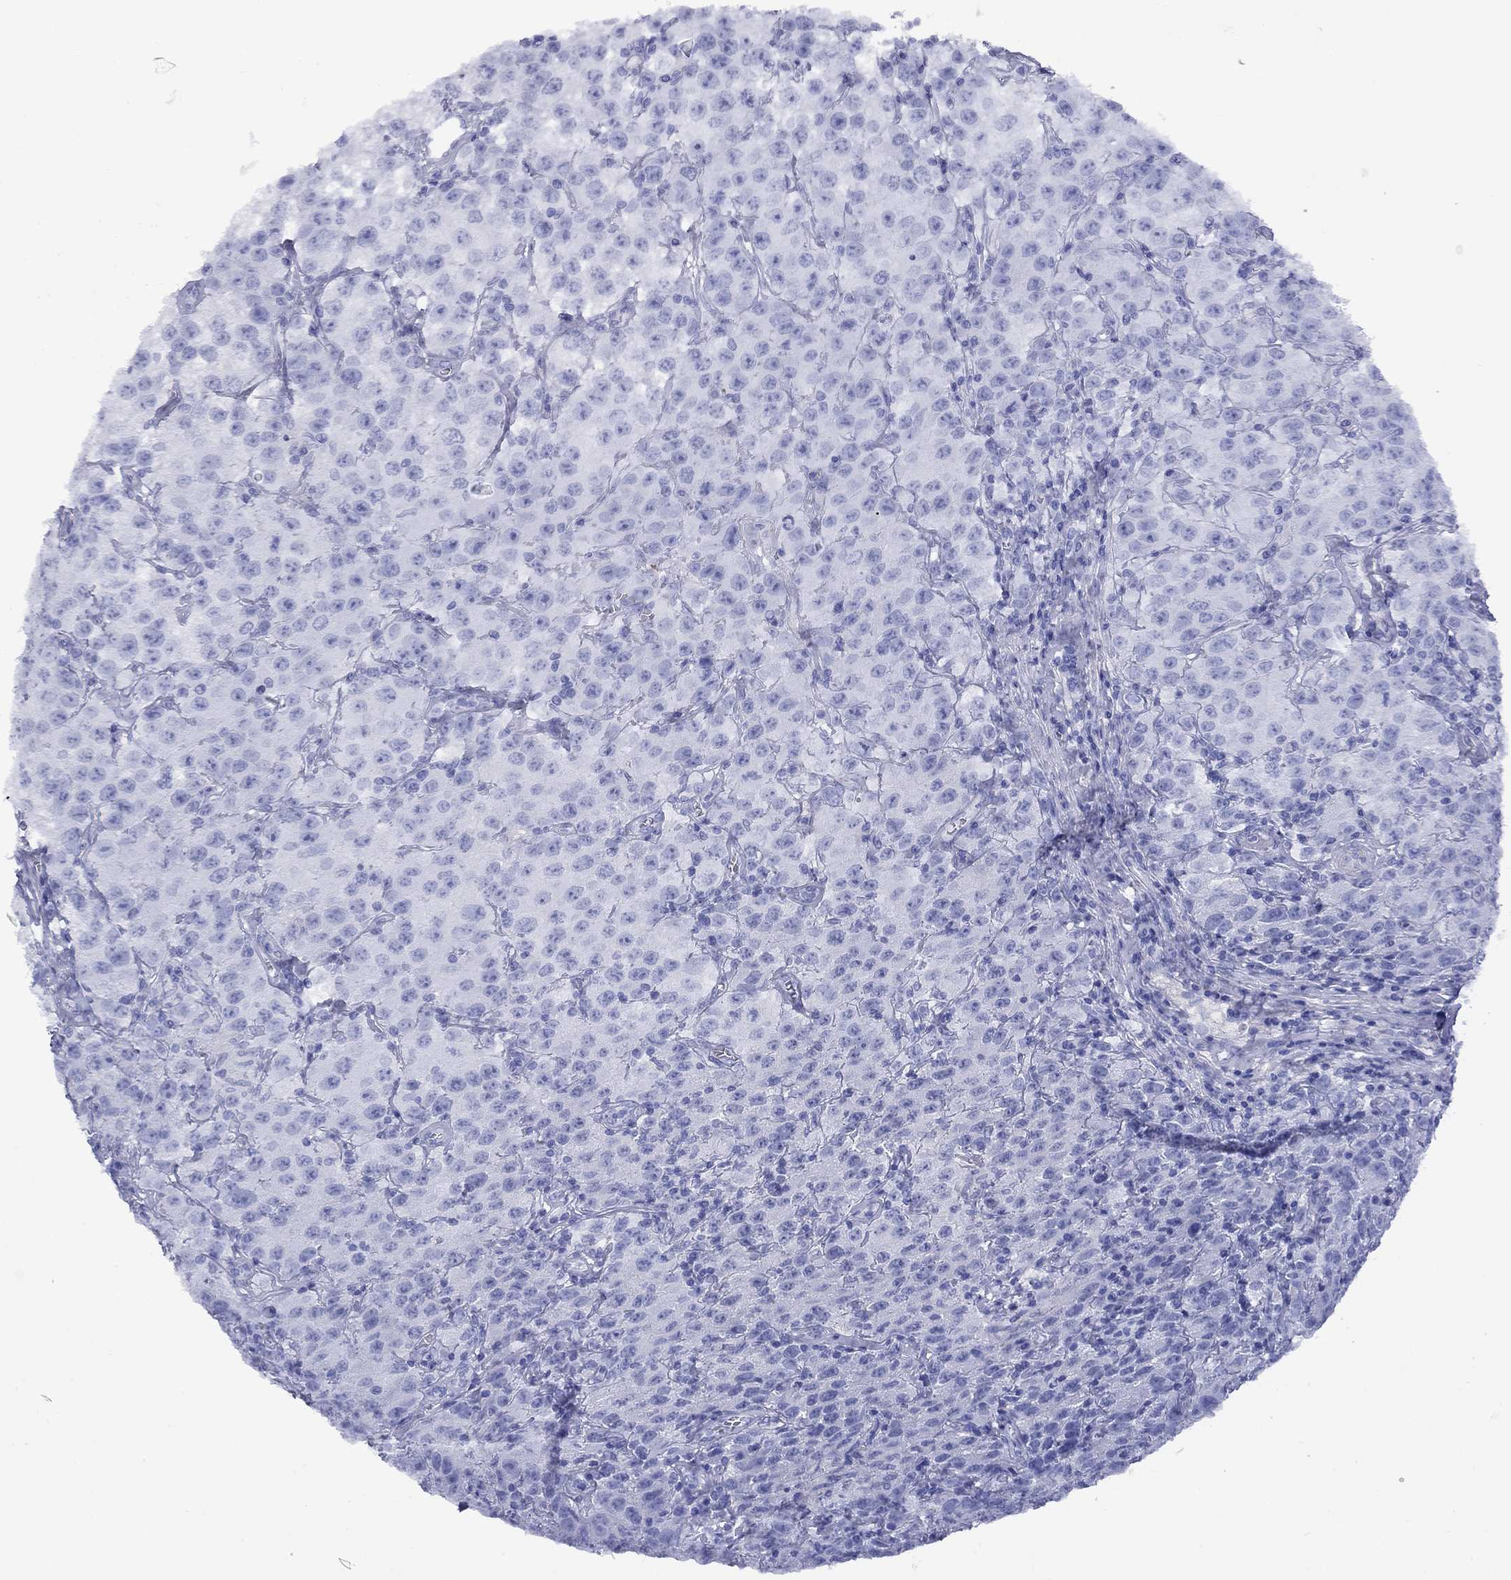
{"staining": {"intensity": "negative", "quantity": "none", "location": "none"}, "tissue": "testis cancer", "cell_type": "Tumor cells", "image_type": "cancer", "snomed": [{"axis": "morphology", "description": "Seminoma, NOS"}, {"axis": "topography", "description": "Testis"}], "caption": "Immunohistochemistry (IHC) histopathology image of human testis seminoma stained for a protein (brown), which exhibits no expression in tumor cells. (DAB IHC with hematoxylin counter stain).", "gene": "ROM1", "patient": {"sex": "male", "age": 52}}